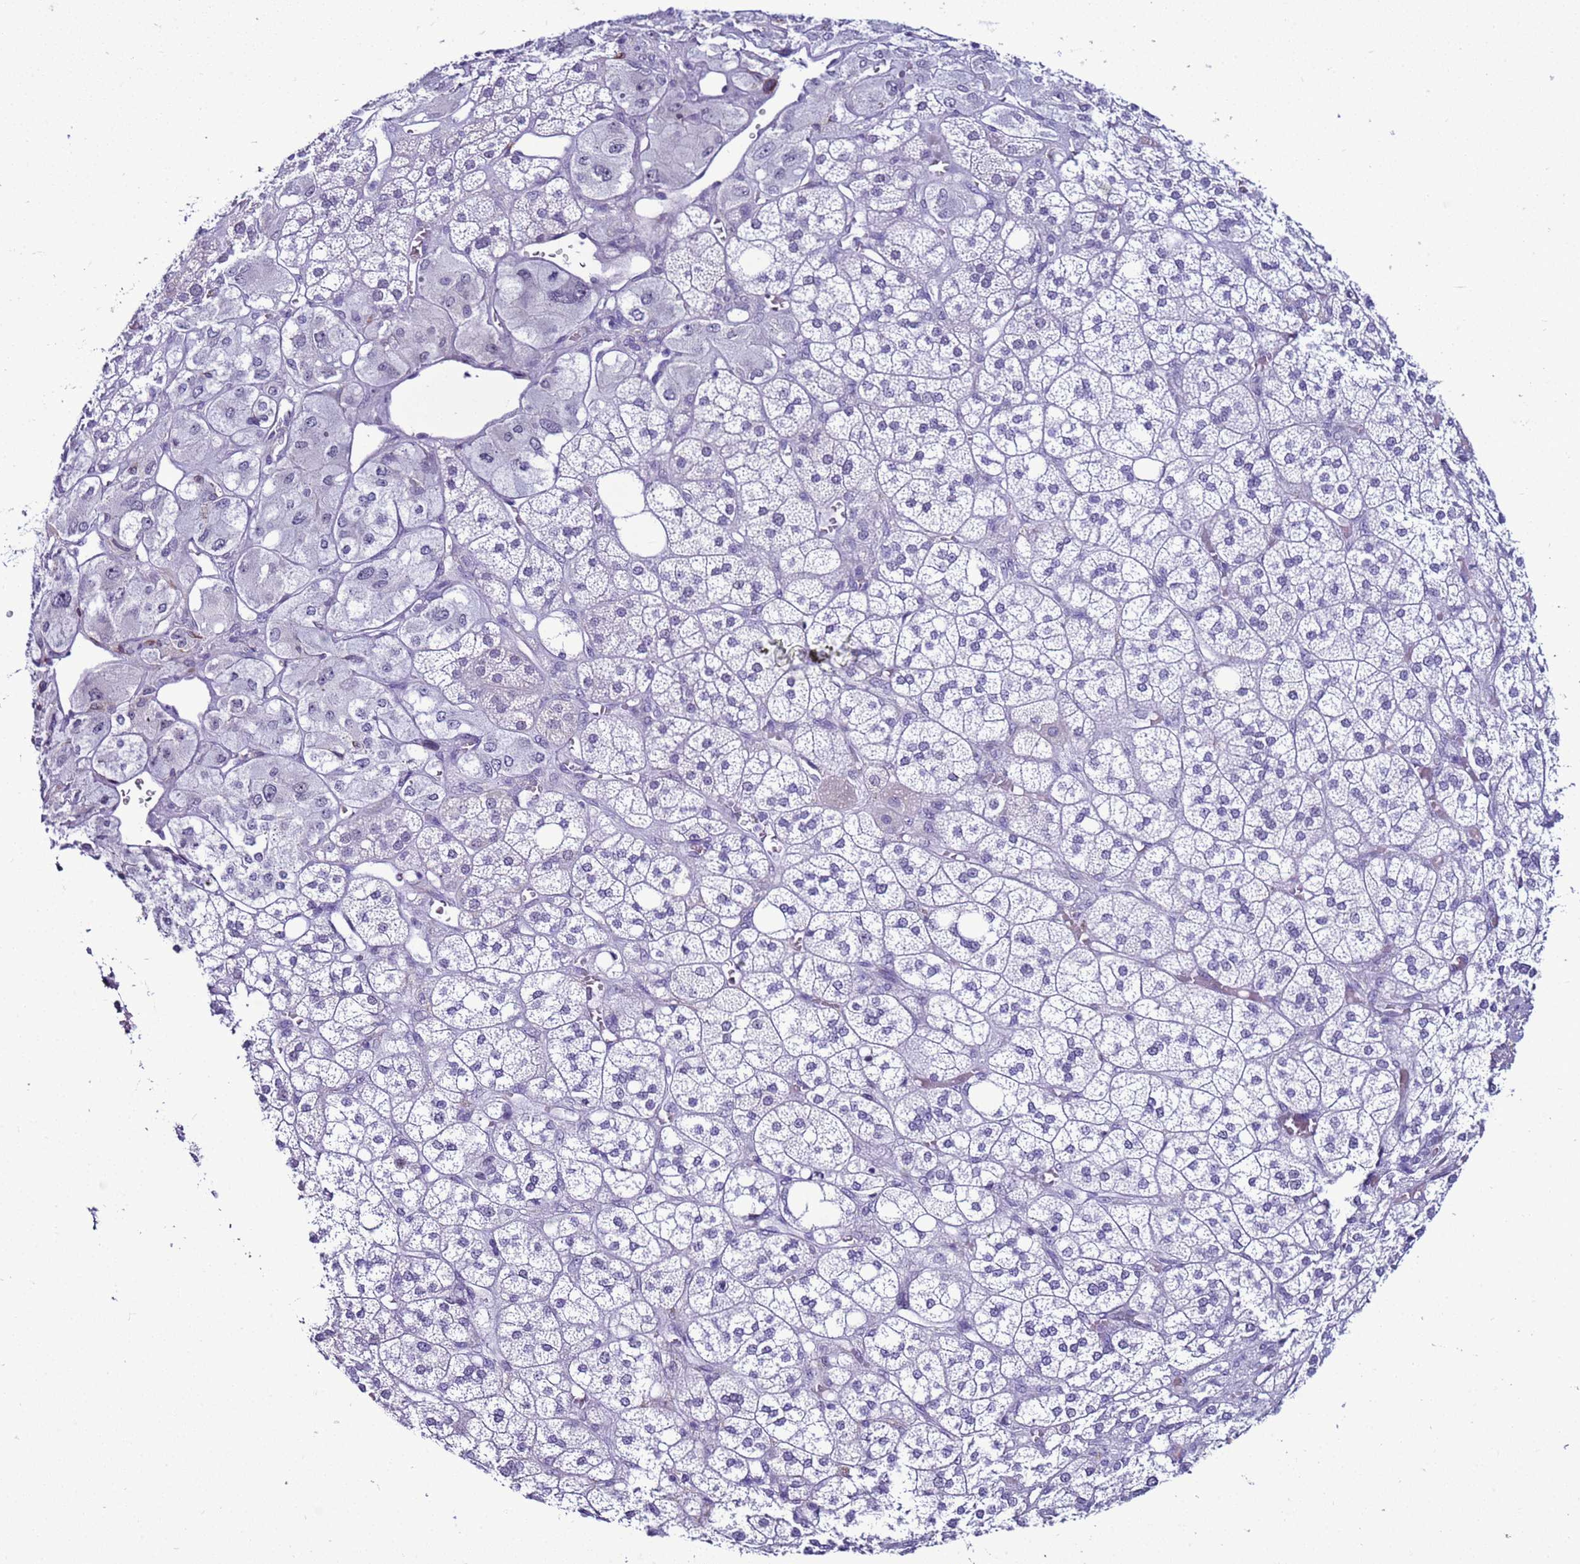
{"staining": {"intensity": "negative", "quantity": "none", "location": "none"}, "tissue": "adrenal gland", "cell_type": "Glandular cells", "image_type": "normal", "snomed": [{"axis": "morphology", "description": "Normal tissue, NOS"}, {"axis": "topography", "description": "Adrenal gland"}], "caption": "High magnification brightfield microscopy of normal adrenal gland stained with DAB (3,3'-diaminobenzidine) (brown) and counterstained with hematoxylin (blue): glandular cells show no significant positivity. (DAB (3,3'-diaminobenzidine) immunohistochemistry, high magnification).", "gene": "LRRC10B", "patient": {"sex": "male", "age": 61}}